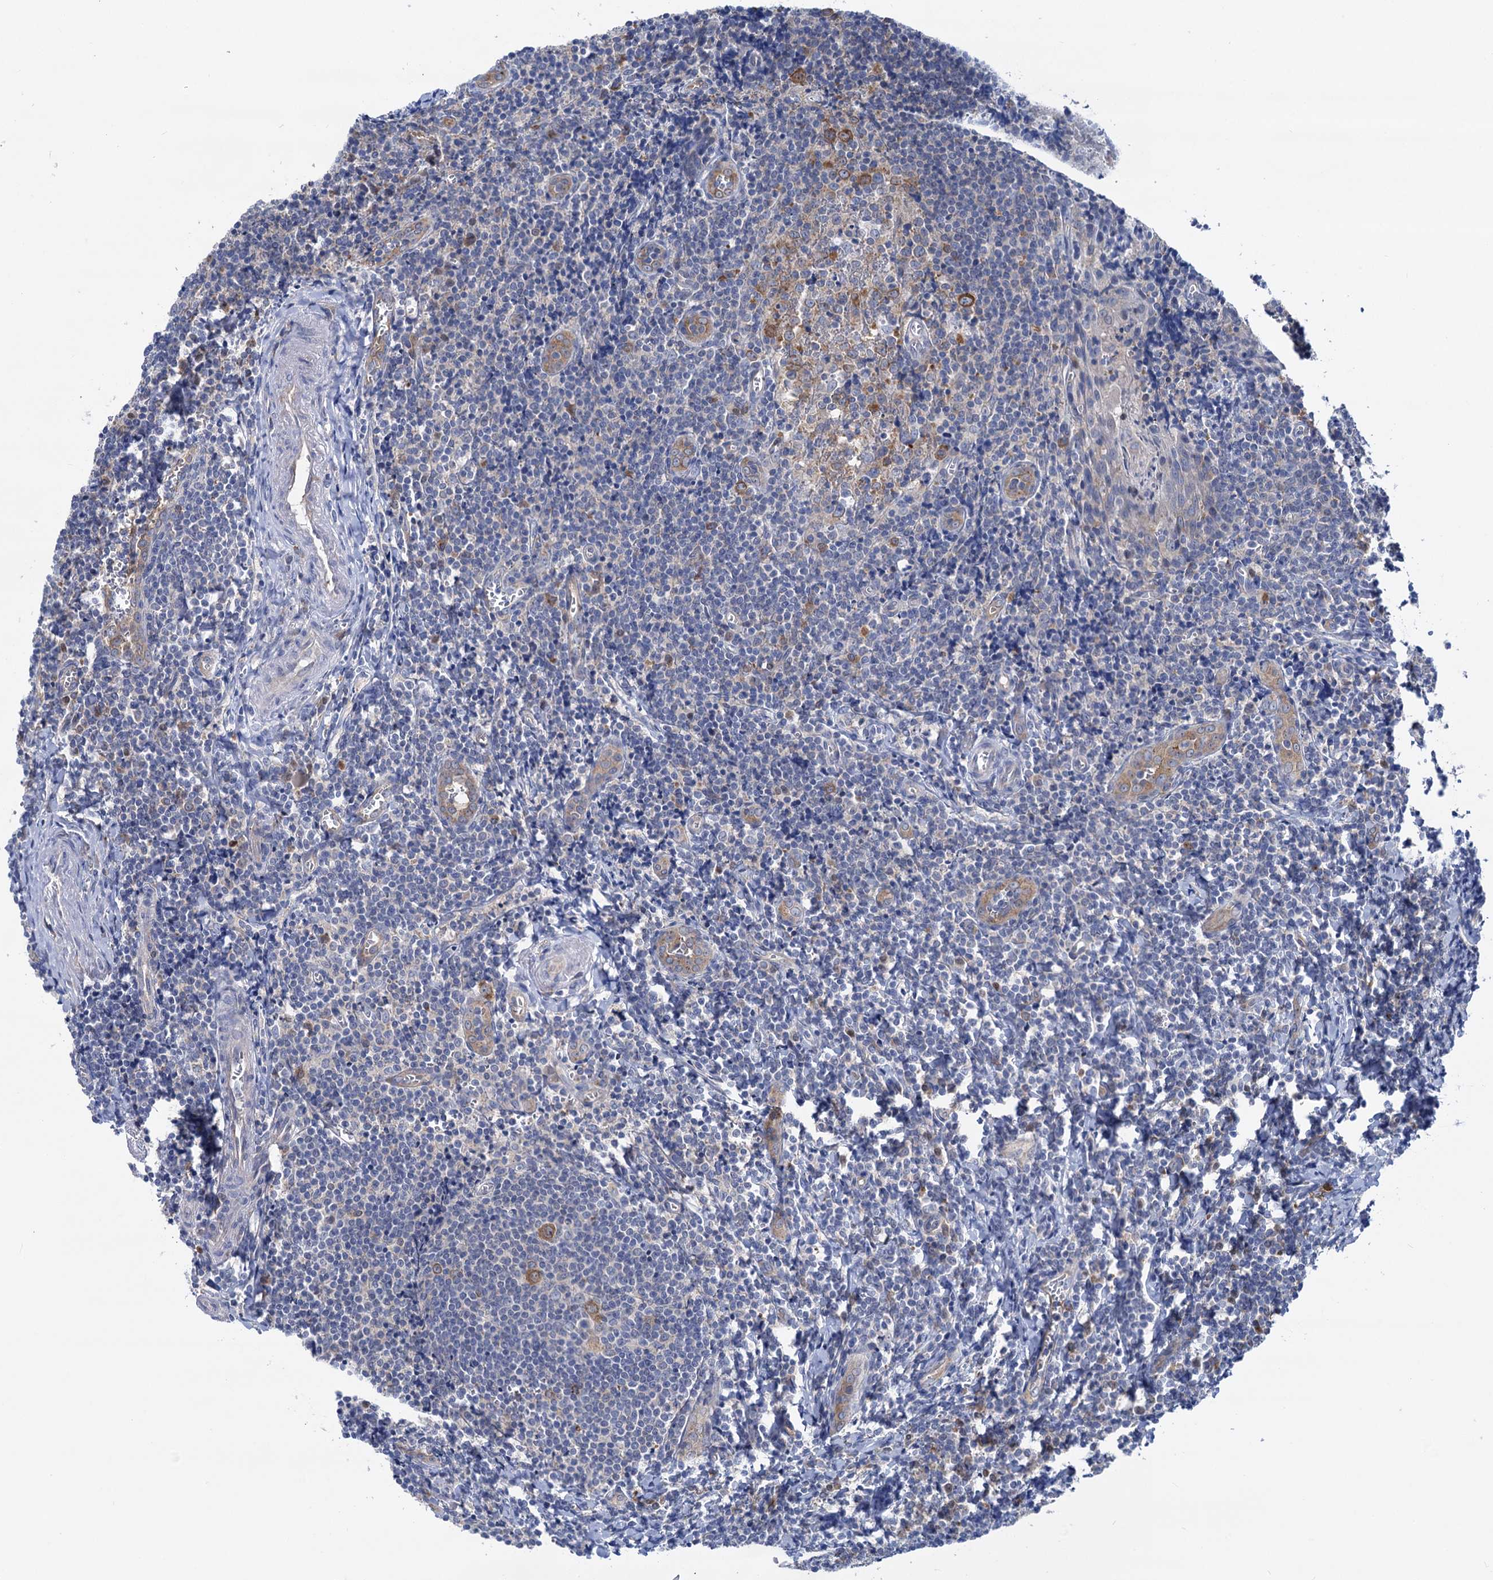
{"staining": {"intensity": "strong", "quantity": "<25%", "location": "cytoplasmic/membranous"}, "tissue": "tonsil", "cell_type": "Germinal center cells", "image_type": "normal", "snomed": [{"axis": "morphology", "description": "Normal tissue, NOS"}, {"axis": "topography", "description": "Tonsil"}], "caption": "The image shows staining of unremarkable tonsil, revealing strong cytoplasmic/membranous protein staining (brown color) within germinal center cells.", "gene": "ZNRD2", "patient": {"sex": "male", "age": 27}}